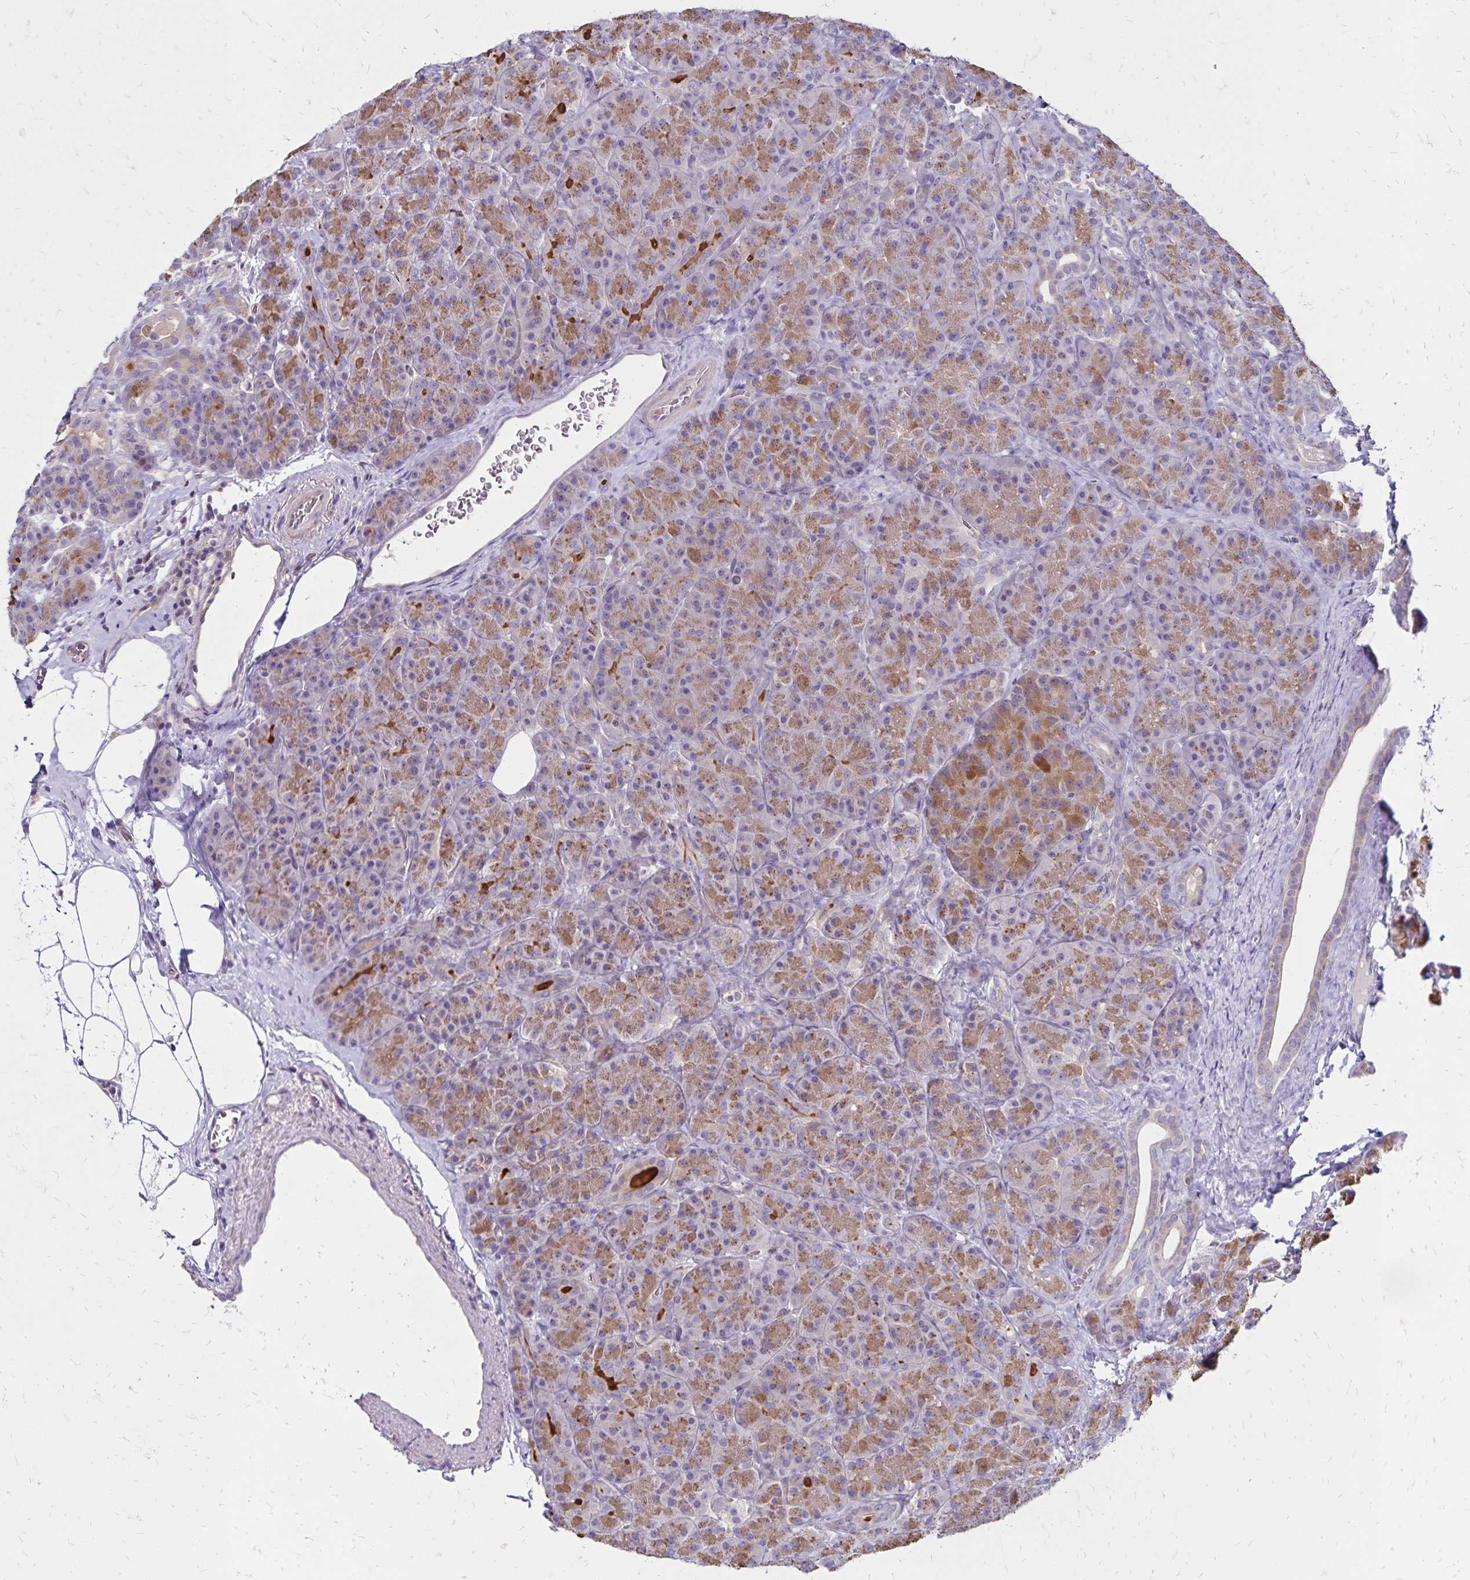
{"staining": {"intensity": "moderate", "quantity": "25%-75%", "location": "cytoplasmic/membranous"}, "tissue": "pancreas", "cell_type": "Exocrine glandular cells", "image_type": "normal", "snomed": [{"axis": "morphology", "description": "Normal tissue, NOS"}, {"axis": "topography", "description": "Pancreas"}], "caption": "IHC staining of unremarkable pancreas, which exhibits medium levels of moderate cytoplasmic/membranous staining in approximately 25%-75% of exocrine glandular cells indicating moderate cytoplasmic/membranous protein staining. The staining was performed using DAB (3,3'-diaminobenzidine) (brown) for protein detection and nuclei were counterstained in hematoxylin (blue).", "gene": "FSD1", "patient": {"sex": "male", "age": 57}}